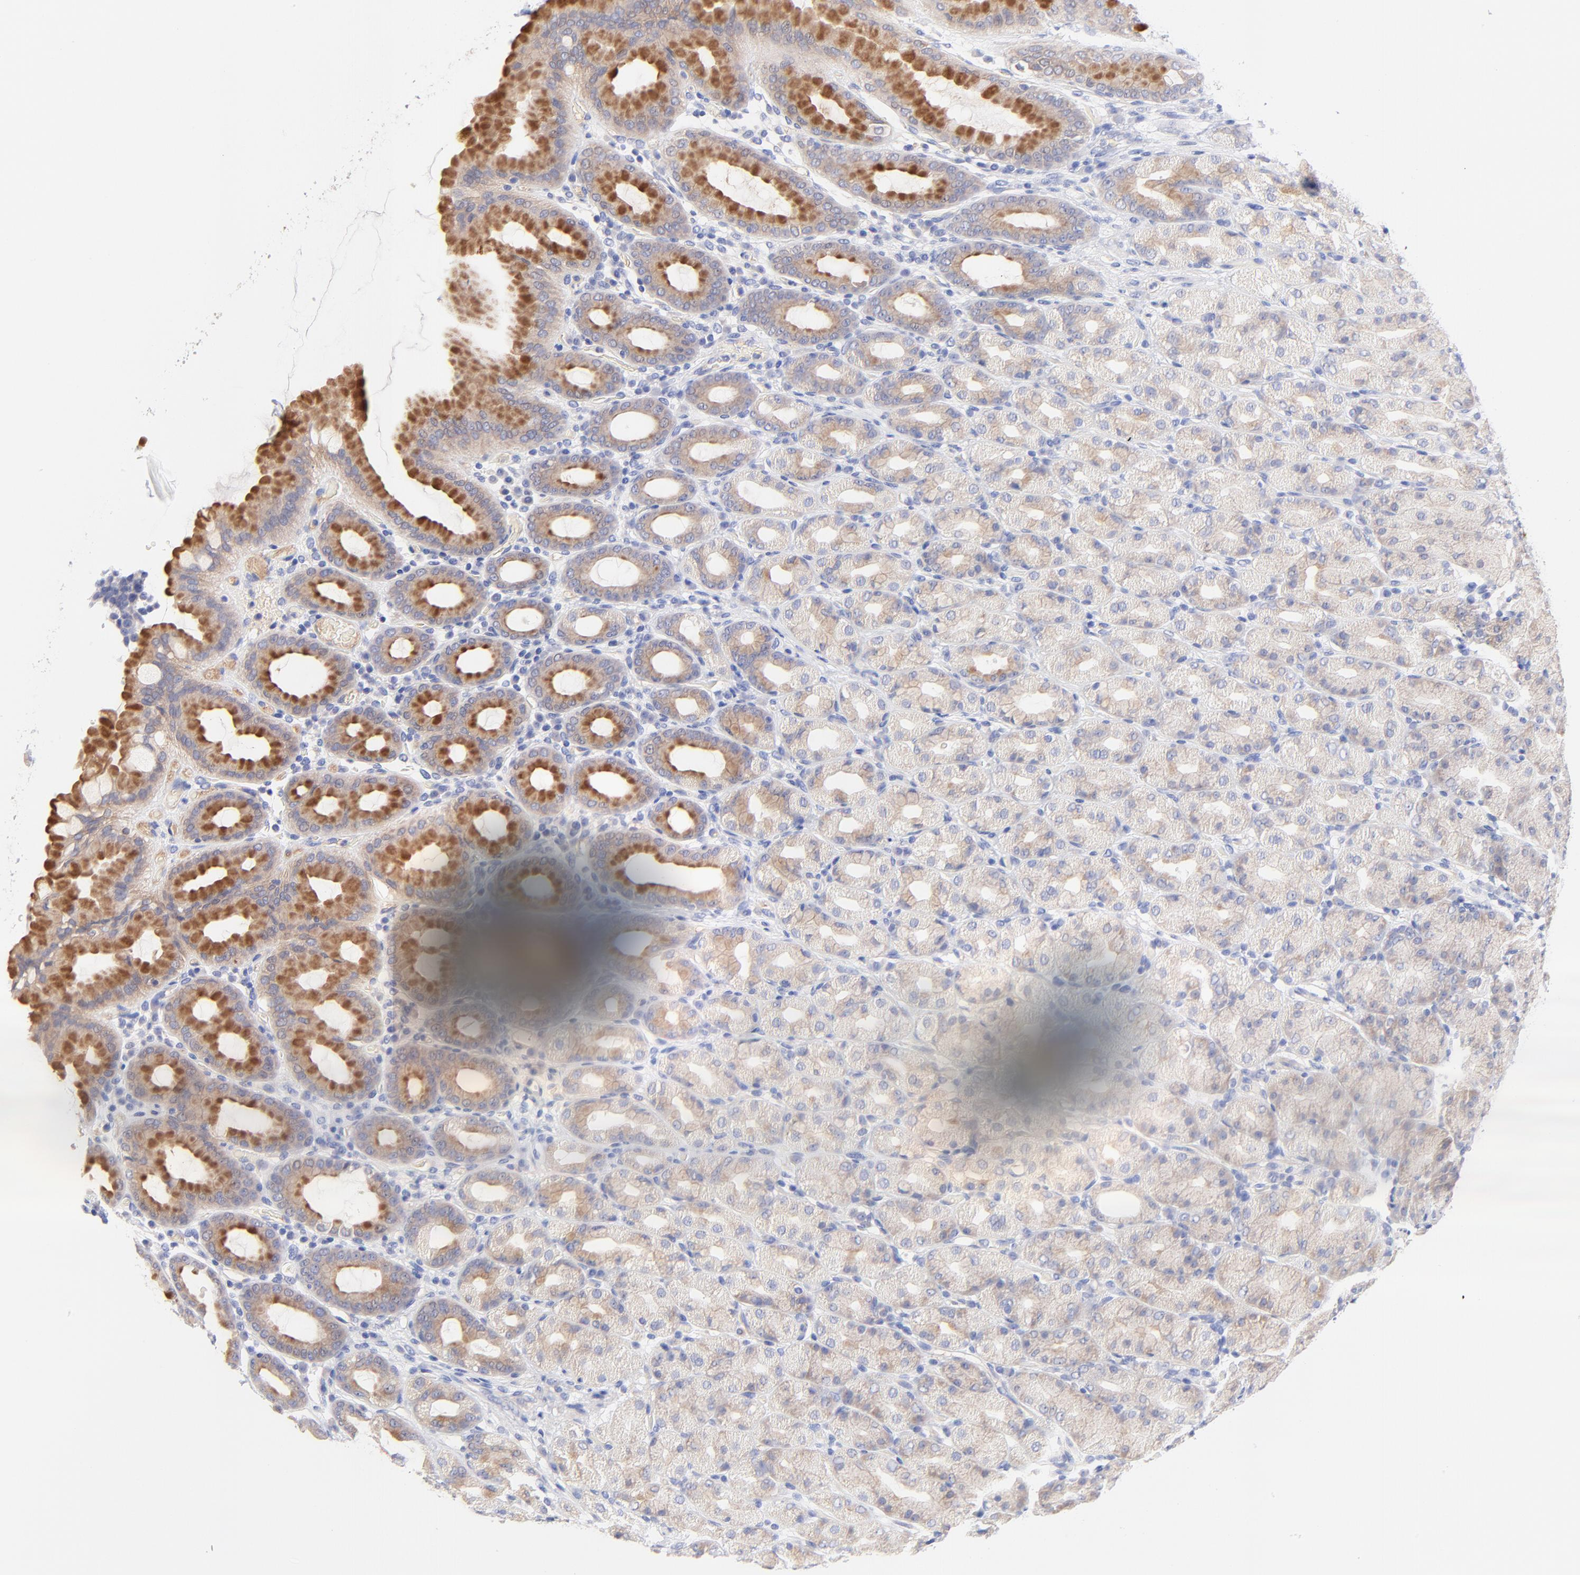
{"staining": {"intensity": "moderate", "quantity": "25%-75%", "location": "cytoplasmic/membranous"}, "tissue": "stomach", "cell_type": "Glandular cells", "image_type": "normal", "snomed": [{"axis": "morphology", "description": "Normal tissue, NOS"}, {"axis": "topography", "description": "Stomach, upper"}], "caption": "High-magnification brightfield microscopy of benign stomach stained with DAB (brown) and counterstained with hematoxylin (blue). glandular cells exhibit moderate cytoplasmic/membranous expression is seen in approximately25%-75% of cells. The protein is shown in brown color, while the nuclei are stained blue.", "gene": "EBP", "patient": {"sex": "male", "age": 68}}